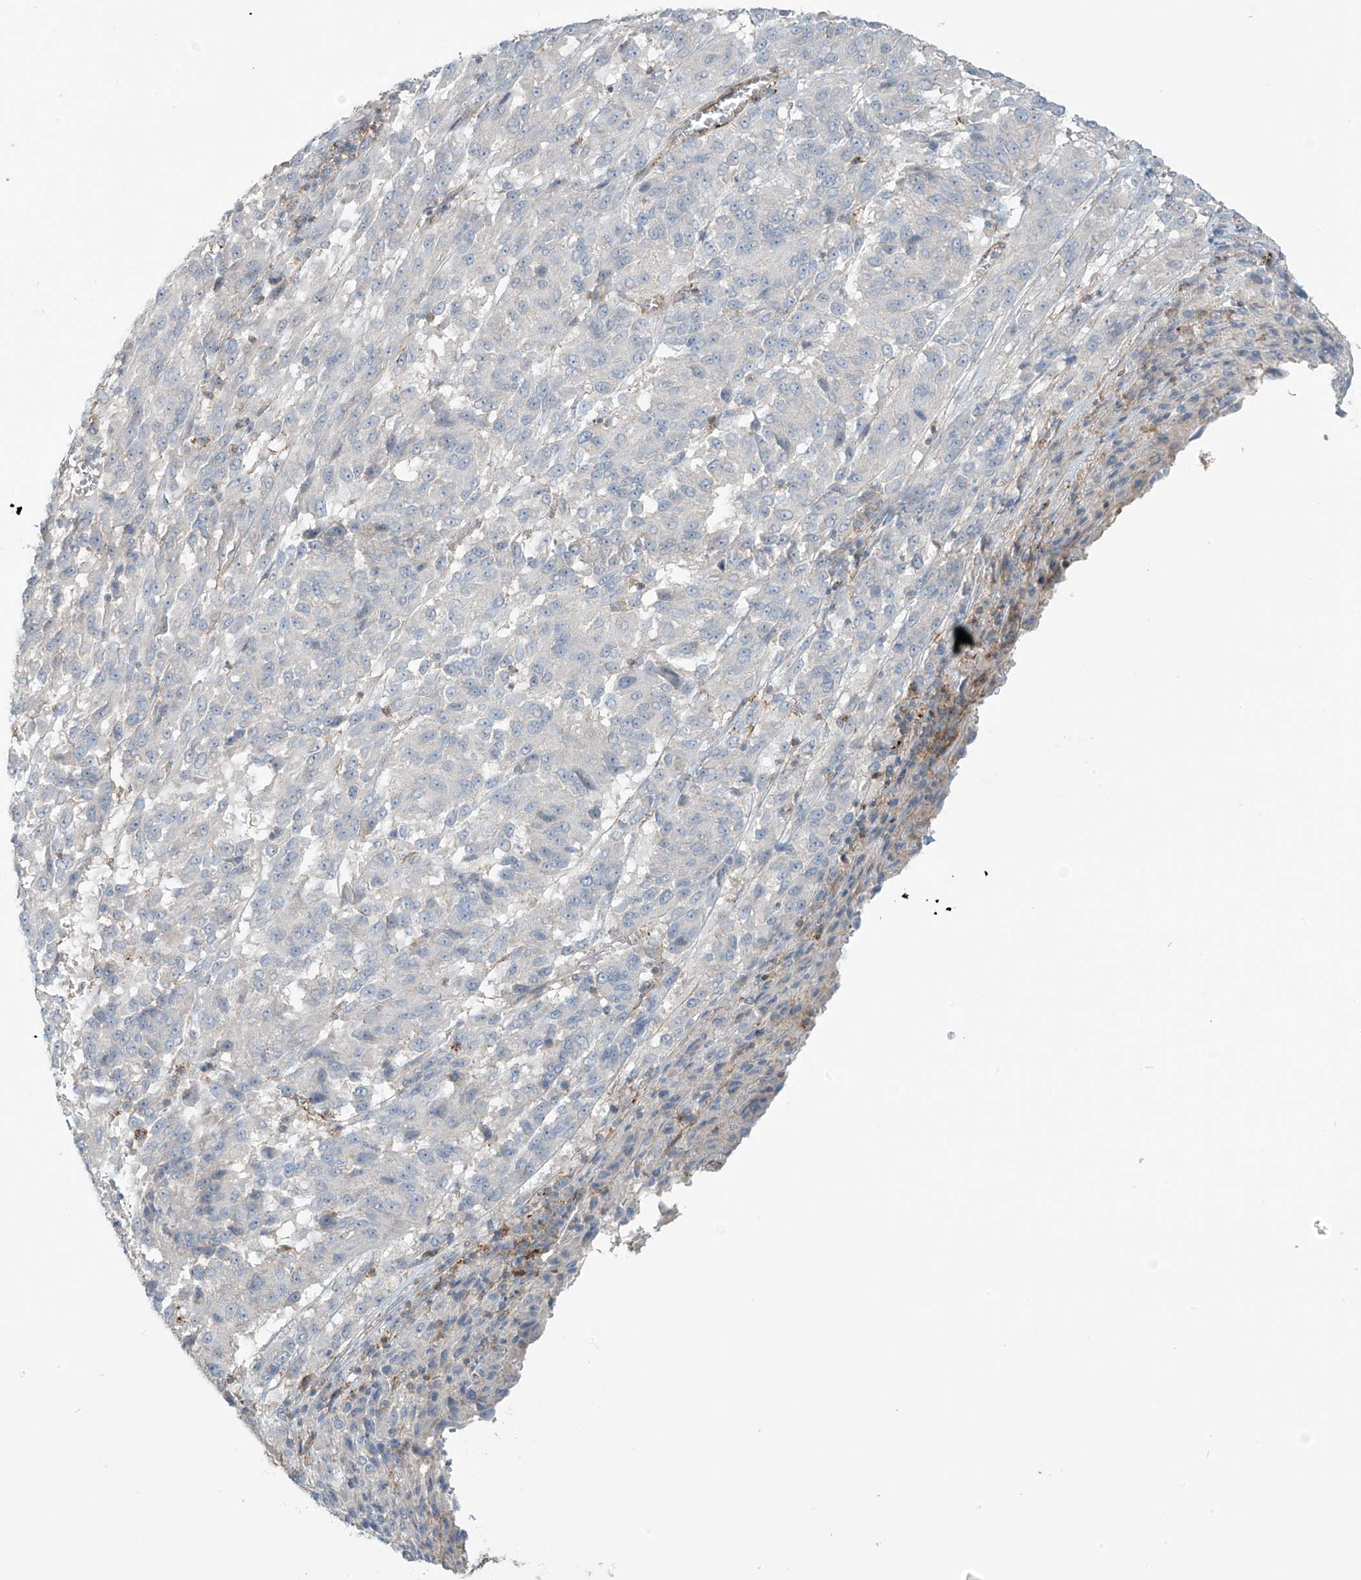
{"staining": {"intensity": "negative", "quantity": "none", "location": "none"}, "tissue": "melanoma", "cell_type": "Tumor cells", "image_type": "cancer", "snomed": [{"axis": "morphology", "description": "Malignant melanoma, Metastatic site"}, {"axis": "topography", "description": "Lung"}], "caption": "Immunohistochemical staining of human melanoma demonstrates no significant positivity in tumor cells.", "gene": "SLC9A2", "patient": {"sex": "male", "age": 64}}